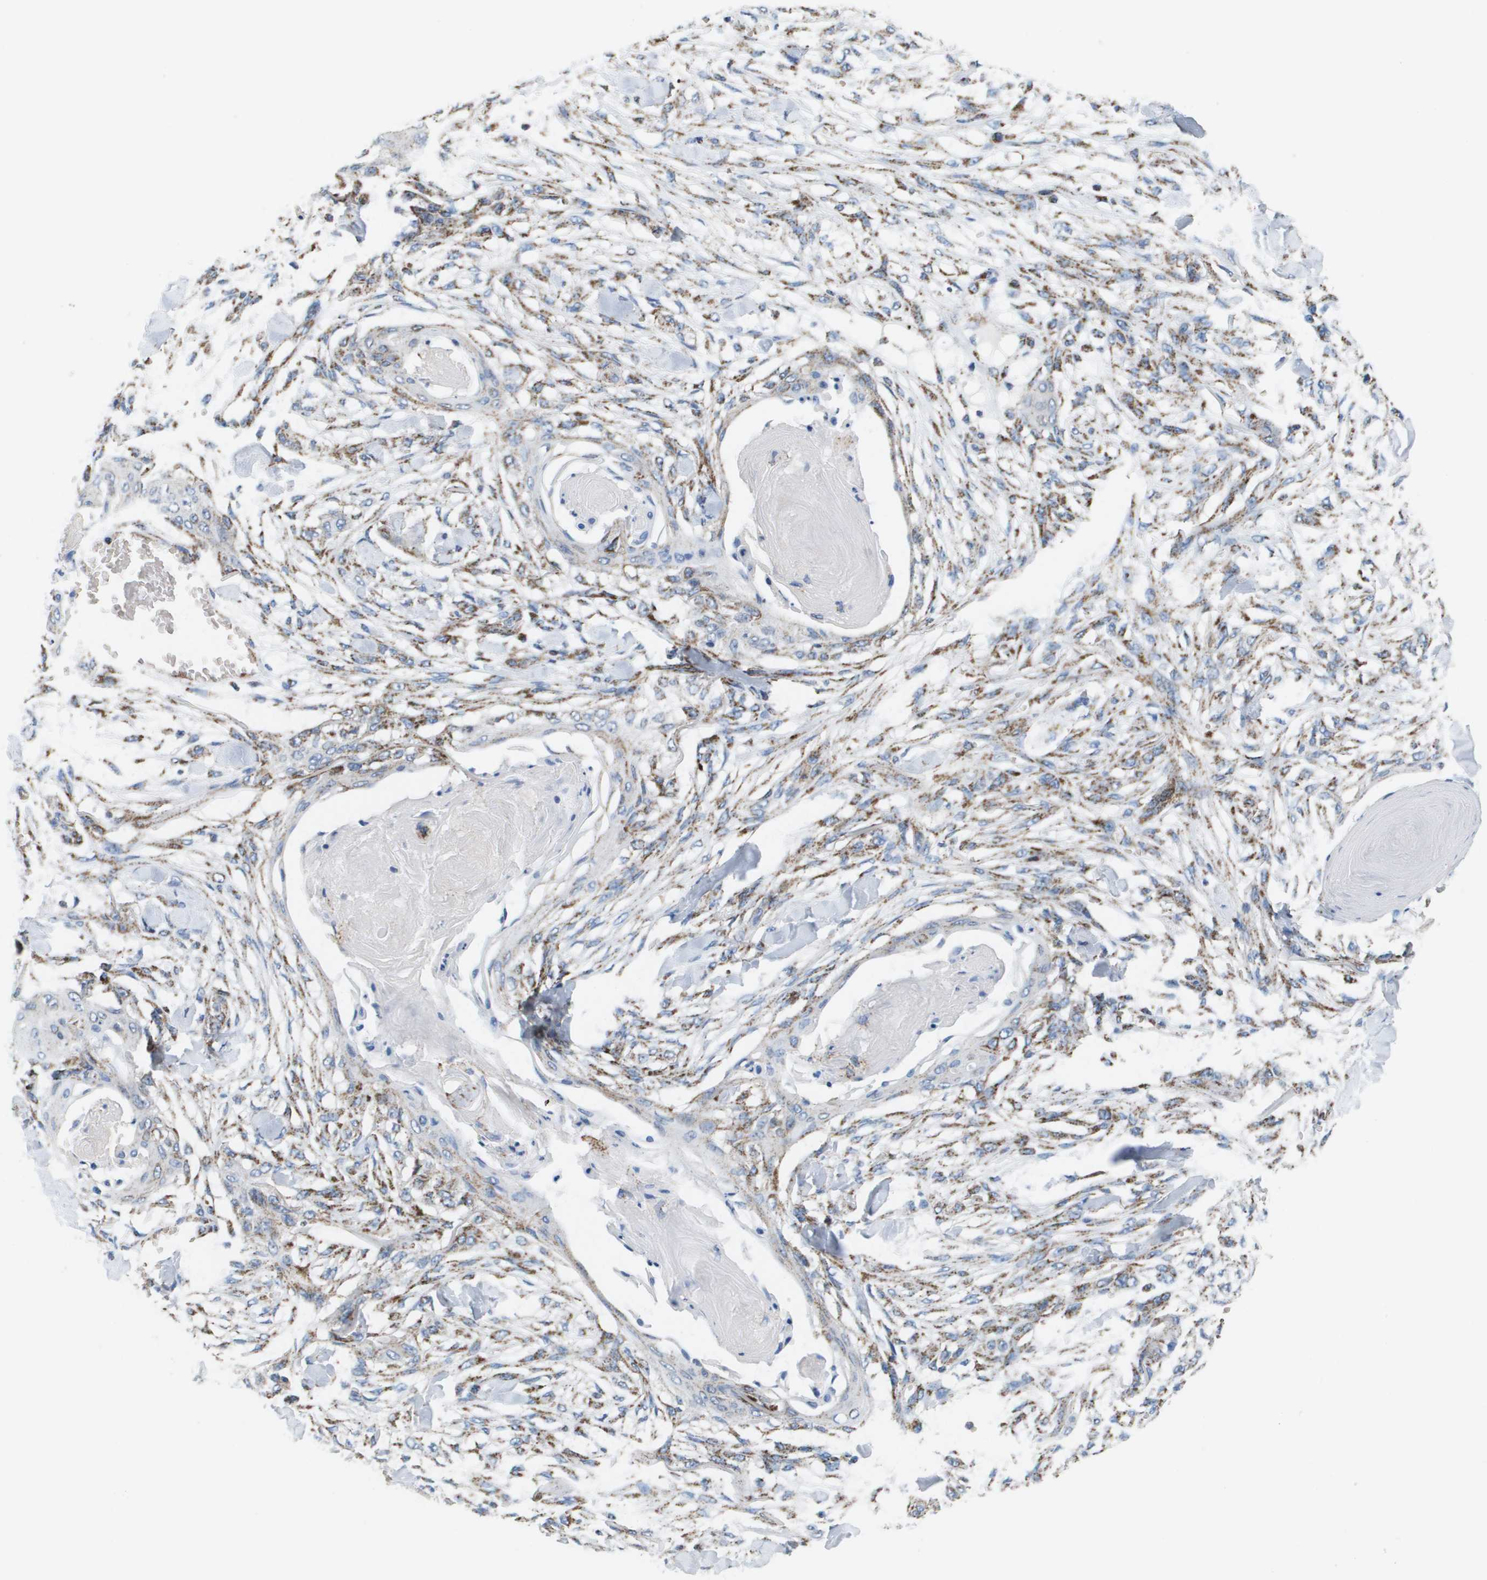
{"staining": {"intensity": "moderate", "quantity": ">75%", "location": "cytoplasmic/membranous"}, "tissue": "skin cancer", "cell_type": "Tumor cells", "image_type": "cancer", "snomed": [{"axis": "morphology", "description": "Normal tissue, NOS"}, {"axis": "morphology", "description": "Squamous cell carcinoma, NOS"}, {"axis": "topography", "description": "Skin"}], "caption": "The image displays a brown stain indicating the presence of a protein in the cytoplasmic/membranous of tumor cells in skin cancer (squamous cell carcinoma).", "gene": "ATP5F1B", "patient": {"sex": "female", "age": 59}}